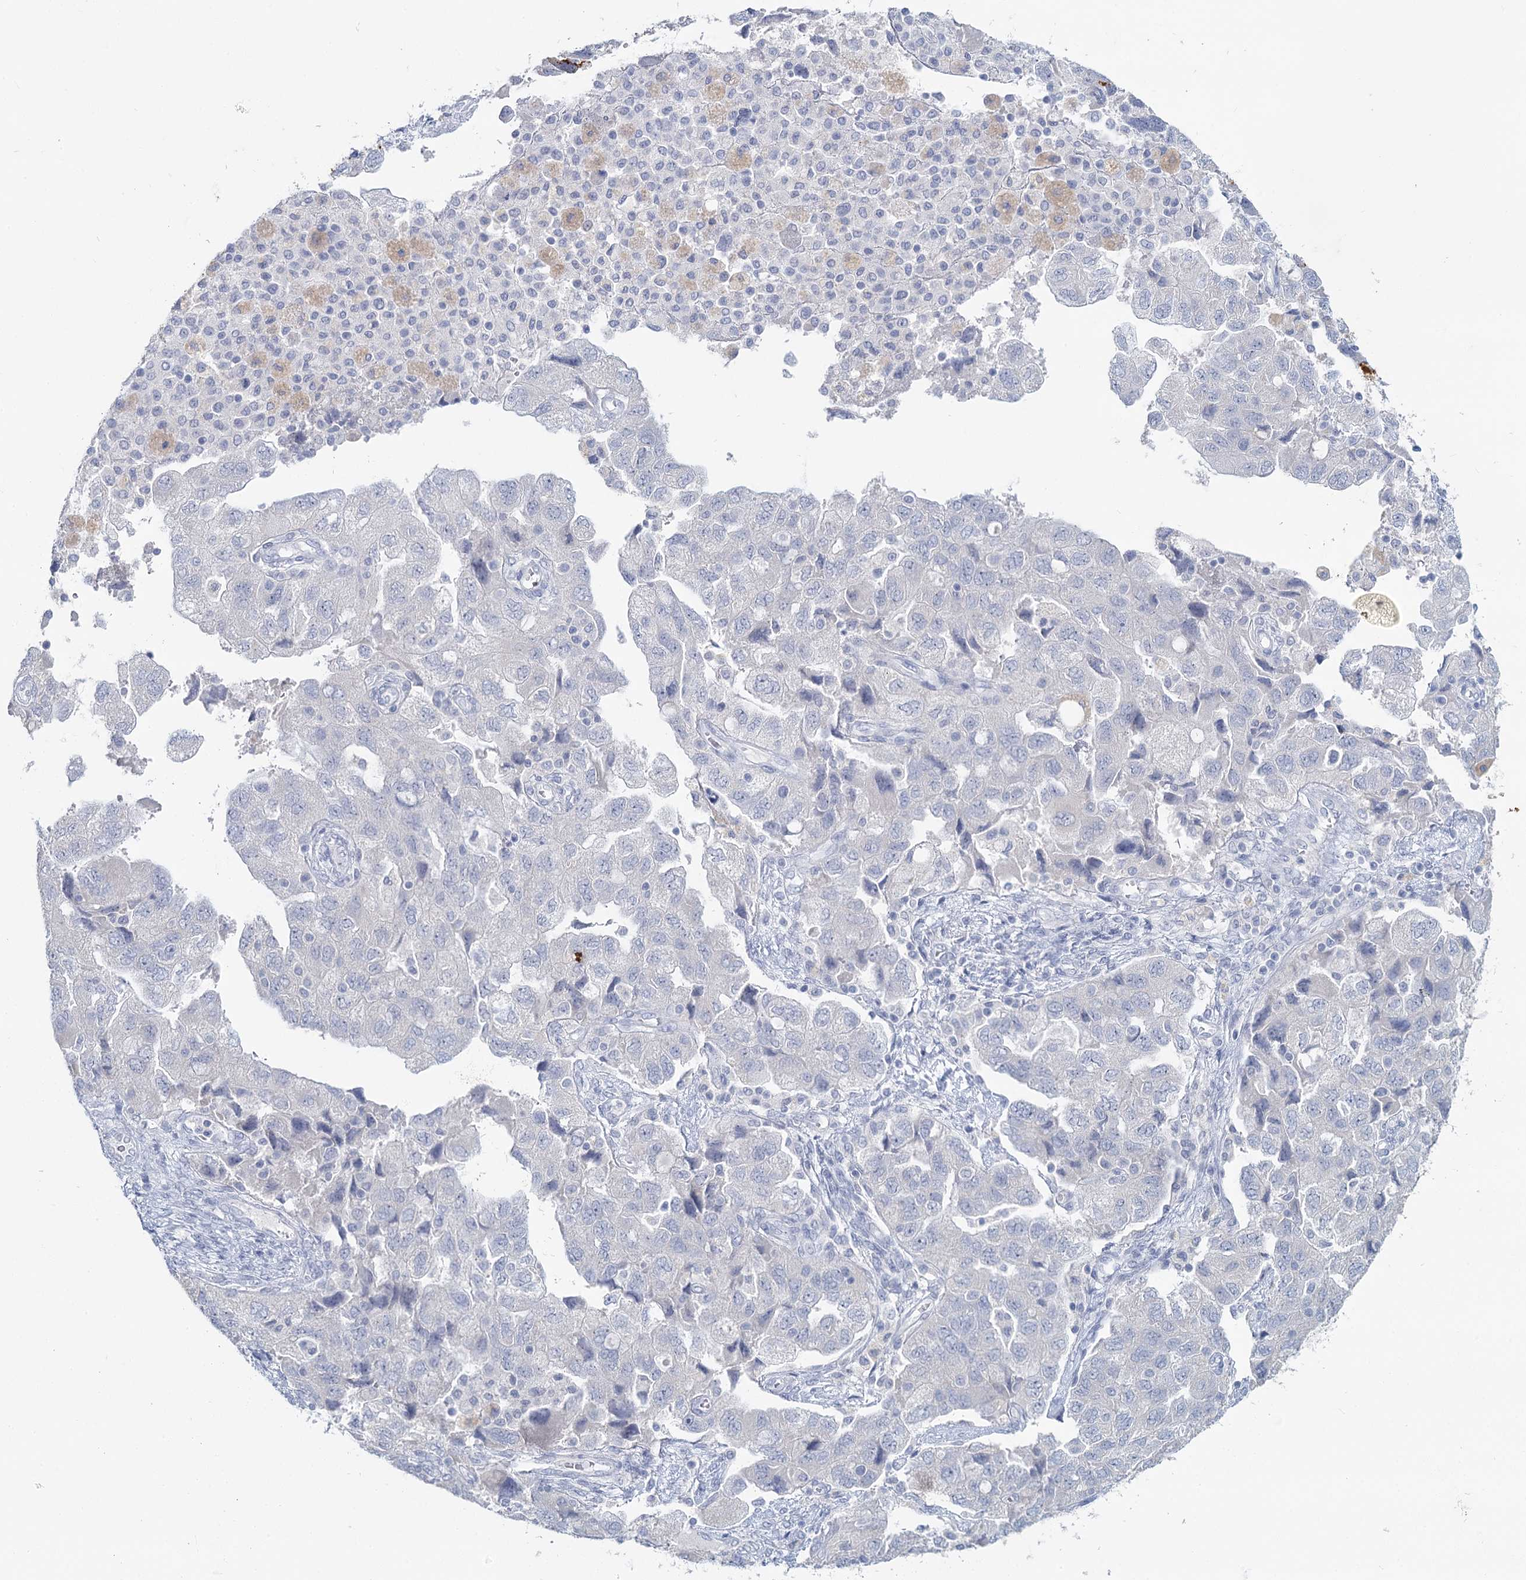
{"staining": {"intensity": "negative", "quantity": "none", "location": "none"}, "tissue": "ovarian cancer", "cell_type": "Tumor cells", "image_type": "cancer", "snomed": [{"axis": "morphology", "description": "Carcinoma, NOS"}, {"axis": "morphology", "description": "Cystadenocarcinoma, serous, NOS"}, {"axis": "topography", "description": "Ovary"}], "caption": "Immunohistochemistry (IHC) photomicrograph of neoplastic tissue: ovarian carcinoma stained with DAB (3,3'-diaminobenzidine) exhibits no significant protein staining in tumor cells.", "gene": "CHGA", "patient": {"sex": "female", "age": 69}}